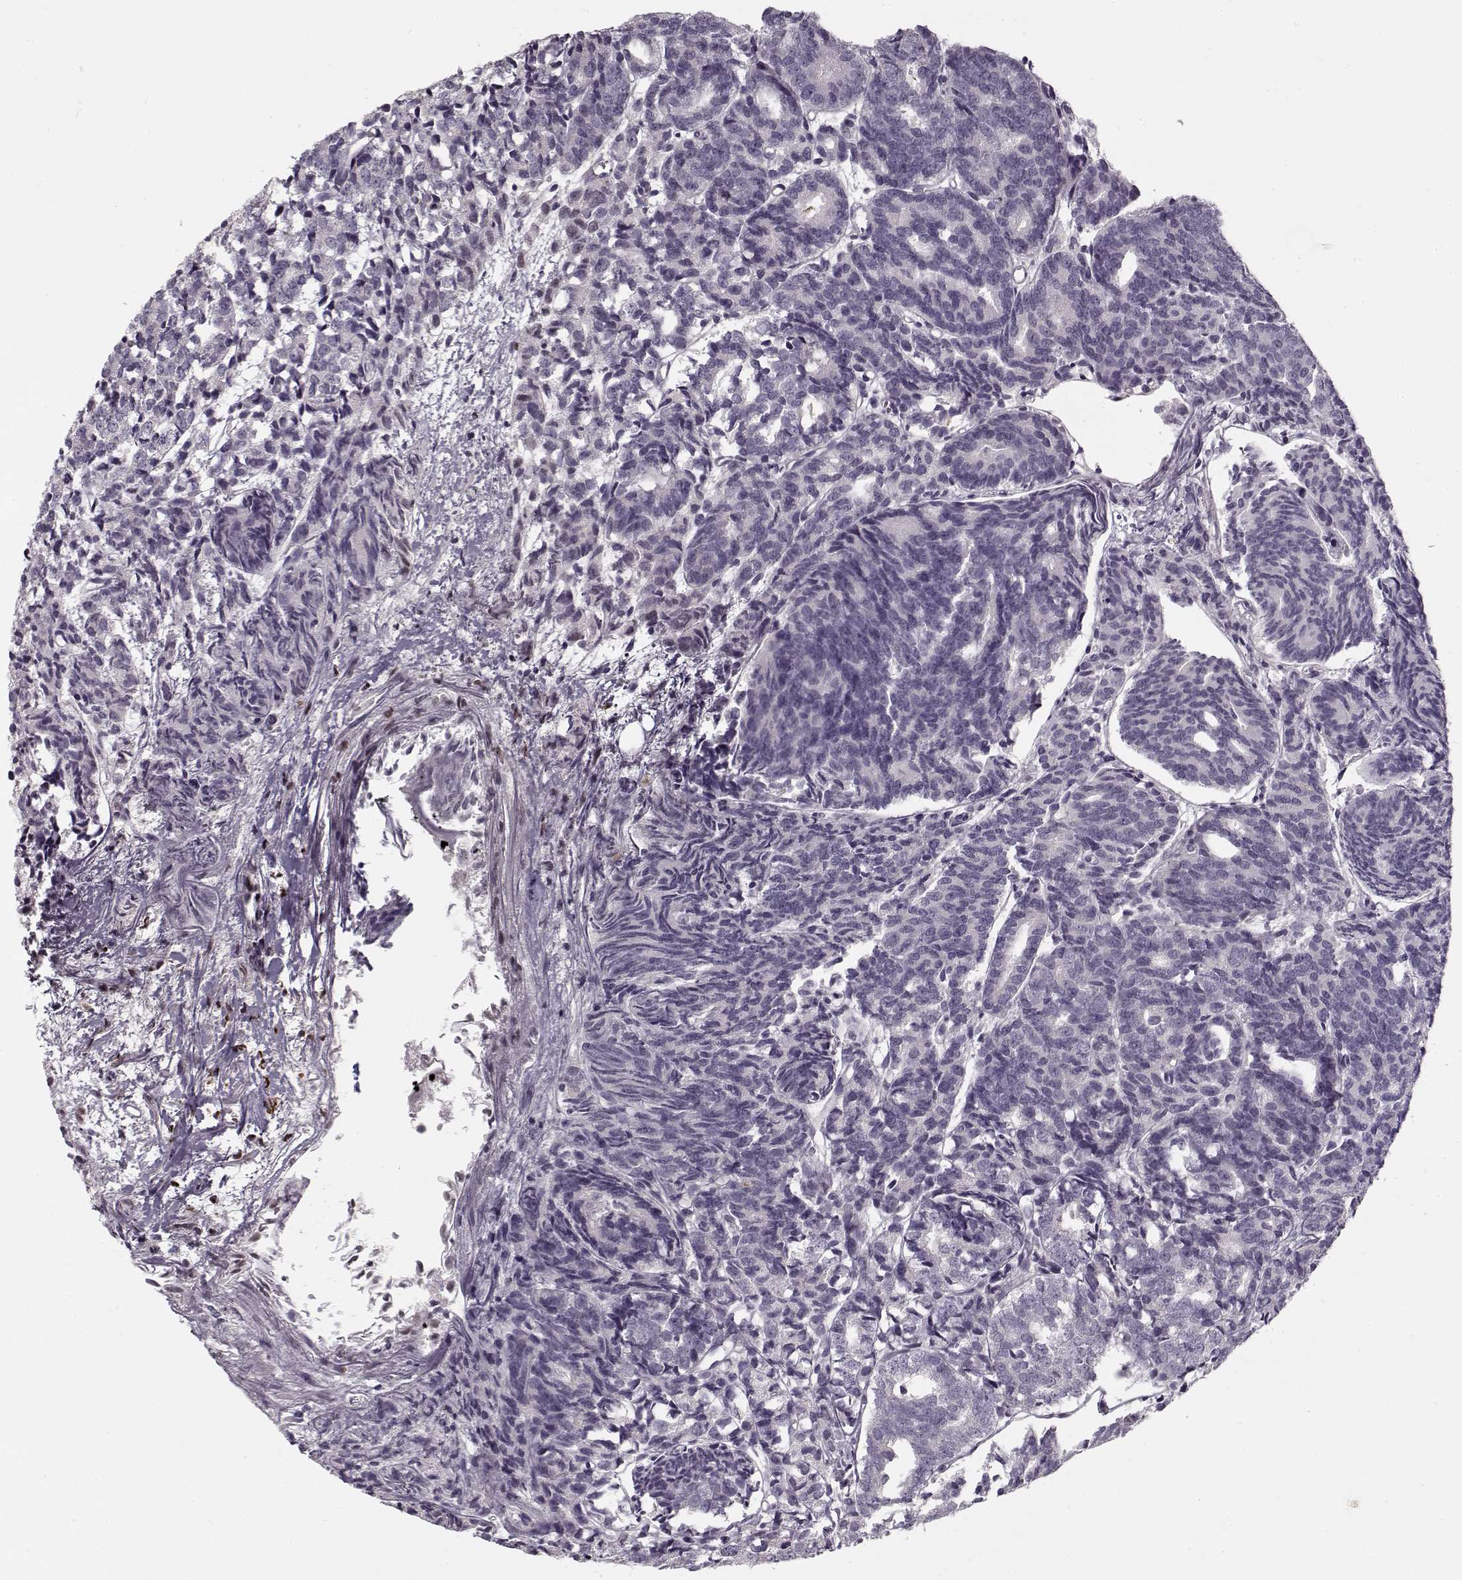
{"staining": {"intensity": "negative", "quantity": "none", "location": "none"}, "tissue": "prostate cancer", "cell_type": "Tumor cells", "image_type": "cancer", "snomed": [{"axis": "morphology", "description": "Adenocarcinoma, High grade"}, {"axis": "topography", "description": "Prostate"}], "caption": "Immunohistochemistry histopathology image of neoplastic tissue: human prostate cancer (adenocarcinoma (high-grade)) stained with DAB exhibits no significant protein staining in tumor cells.", "gene": "DNAI3", "patient": {"sex": "male", "age": 53}}